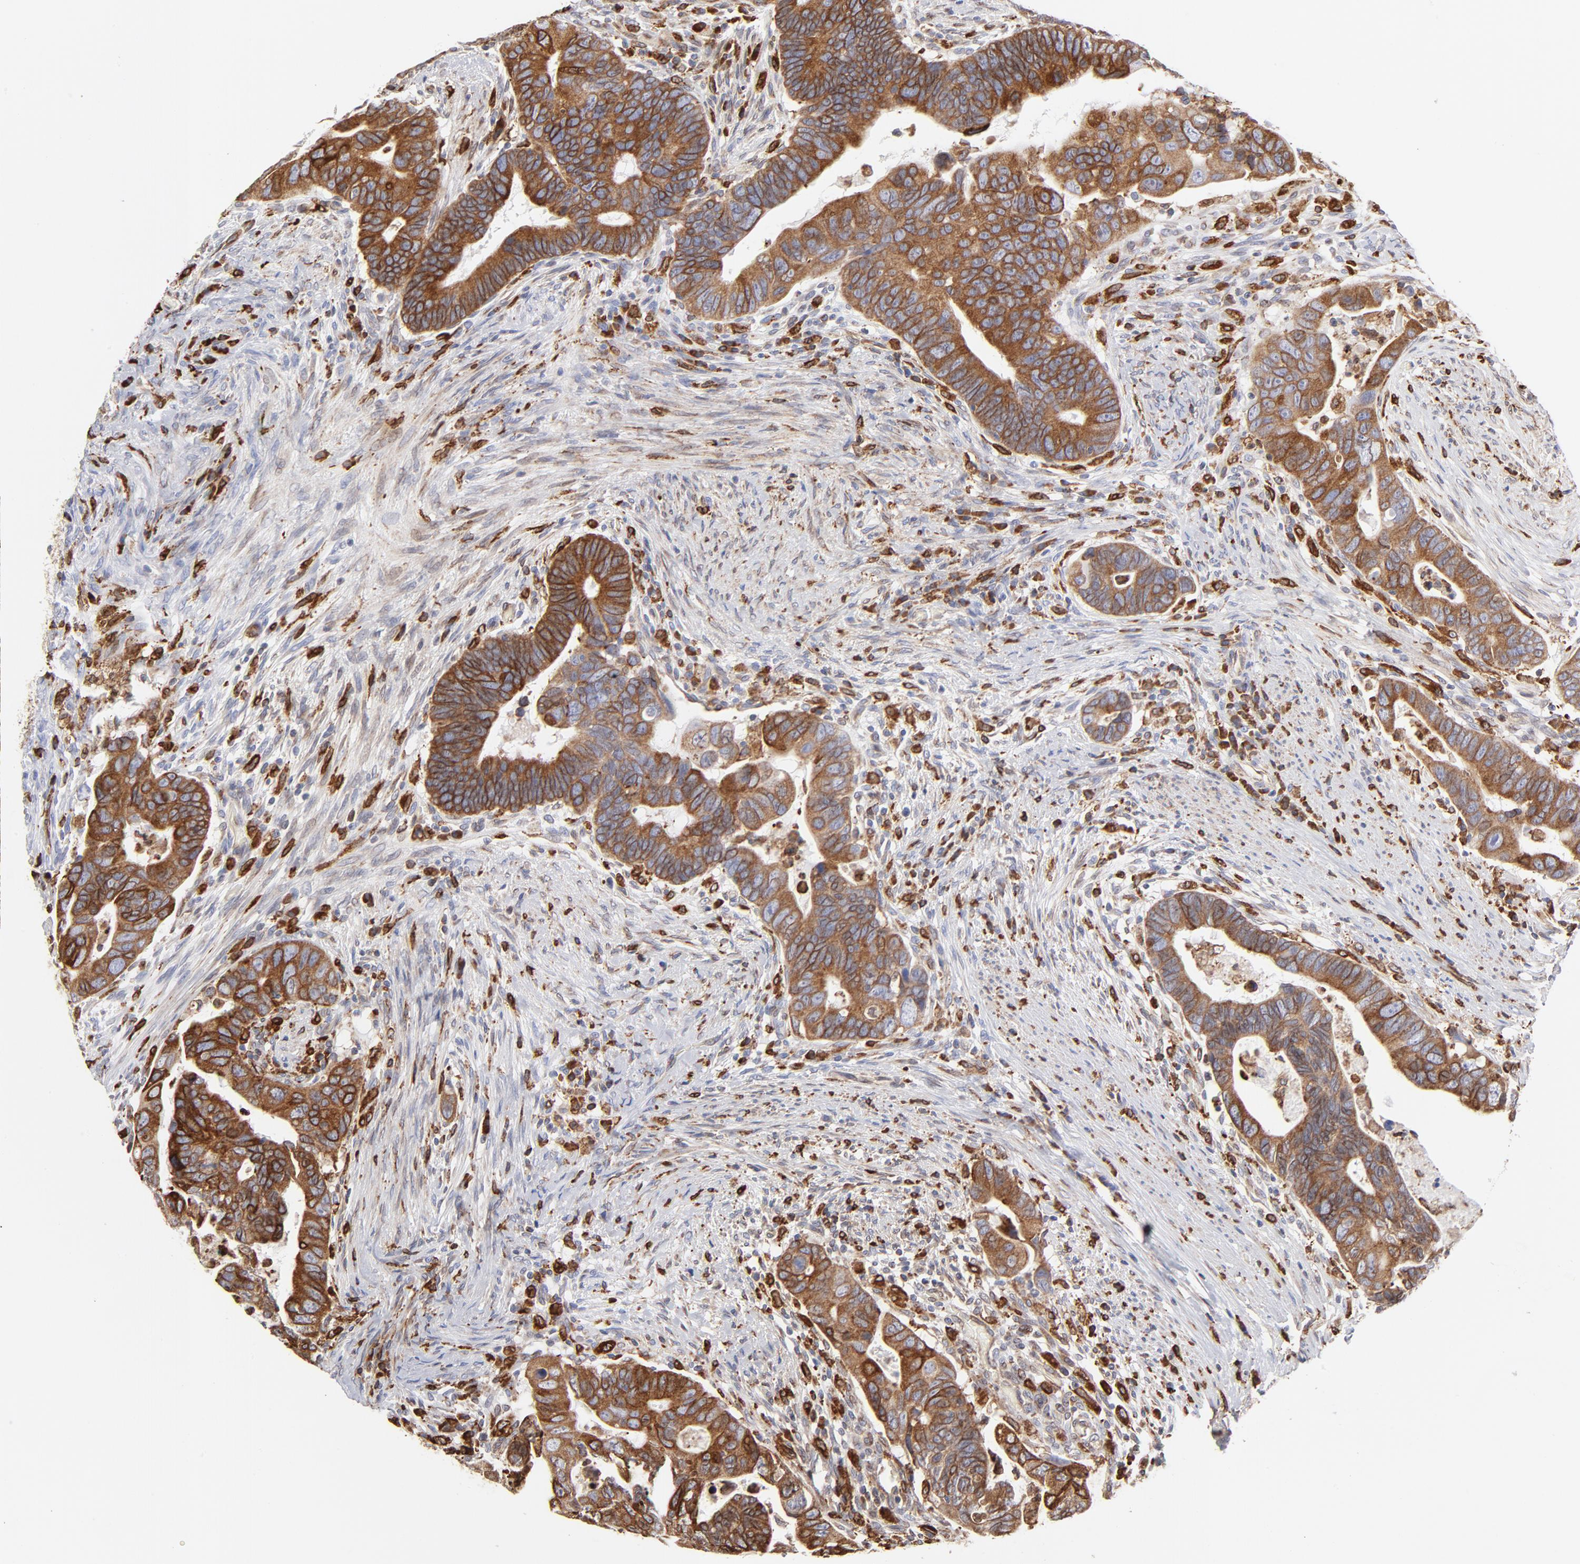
{"staining": {"intensity": "strong", "quantity": ">75%", "location": "cytoplasmic/membranous"}, "tissue": "colorectal cancer", "cell_type": "Tumor cells", "image_type": "cancer", "snomed": [{"axis": "morphology", "description": "Adenocarcinoma, NOS"}, {"axis": "topography", "description": "Rectum"}], "caption": "Immunohistochemistry (IHC) of human colorectal cancer (adenocarcinoma) displays high levels of strong cytoplasmic/membranous positivity in about >75% of tumor cells.", "gene": "CANX", "patient": {"sex": "male", "age": 53}}